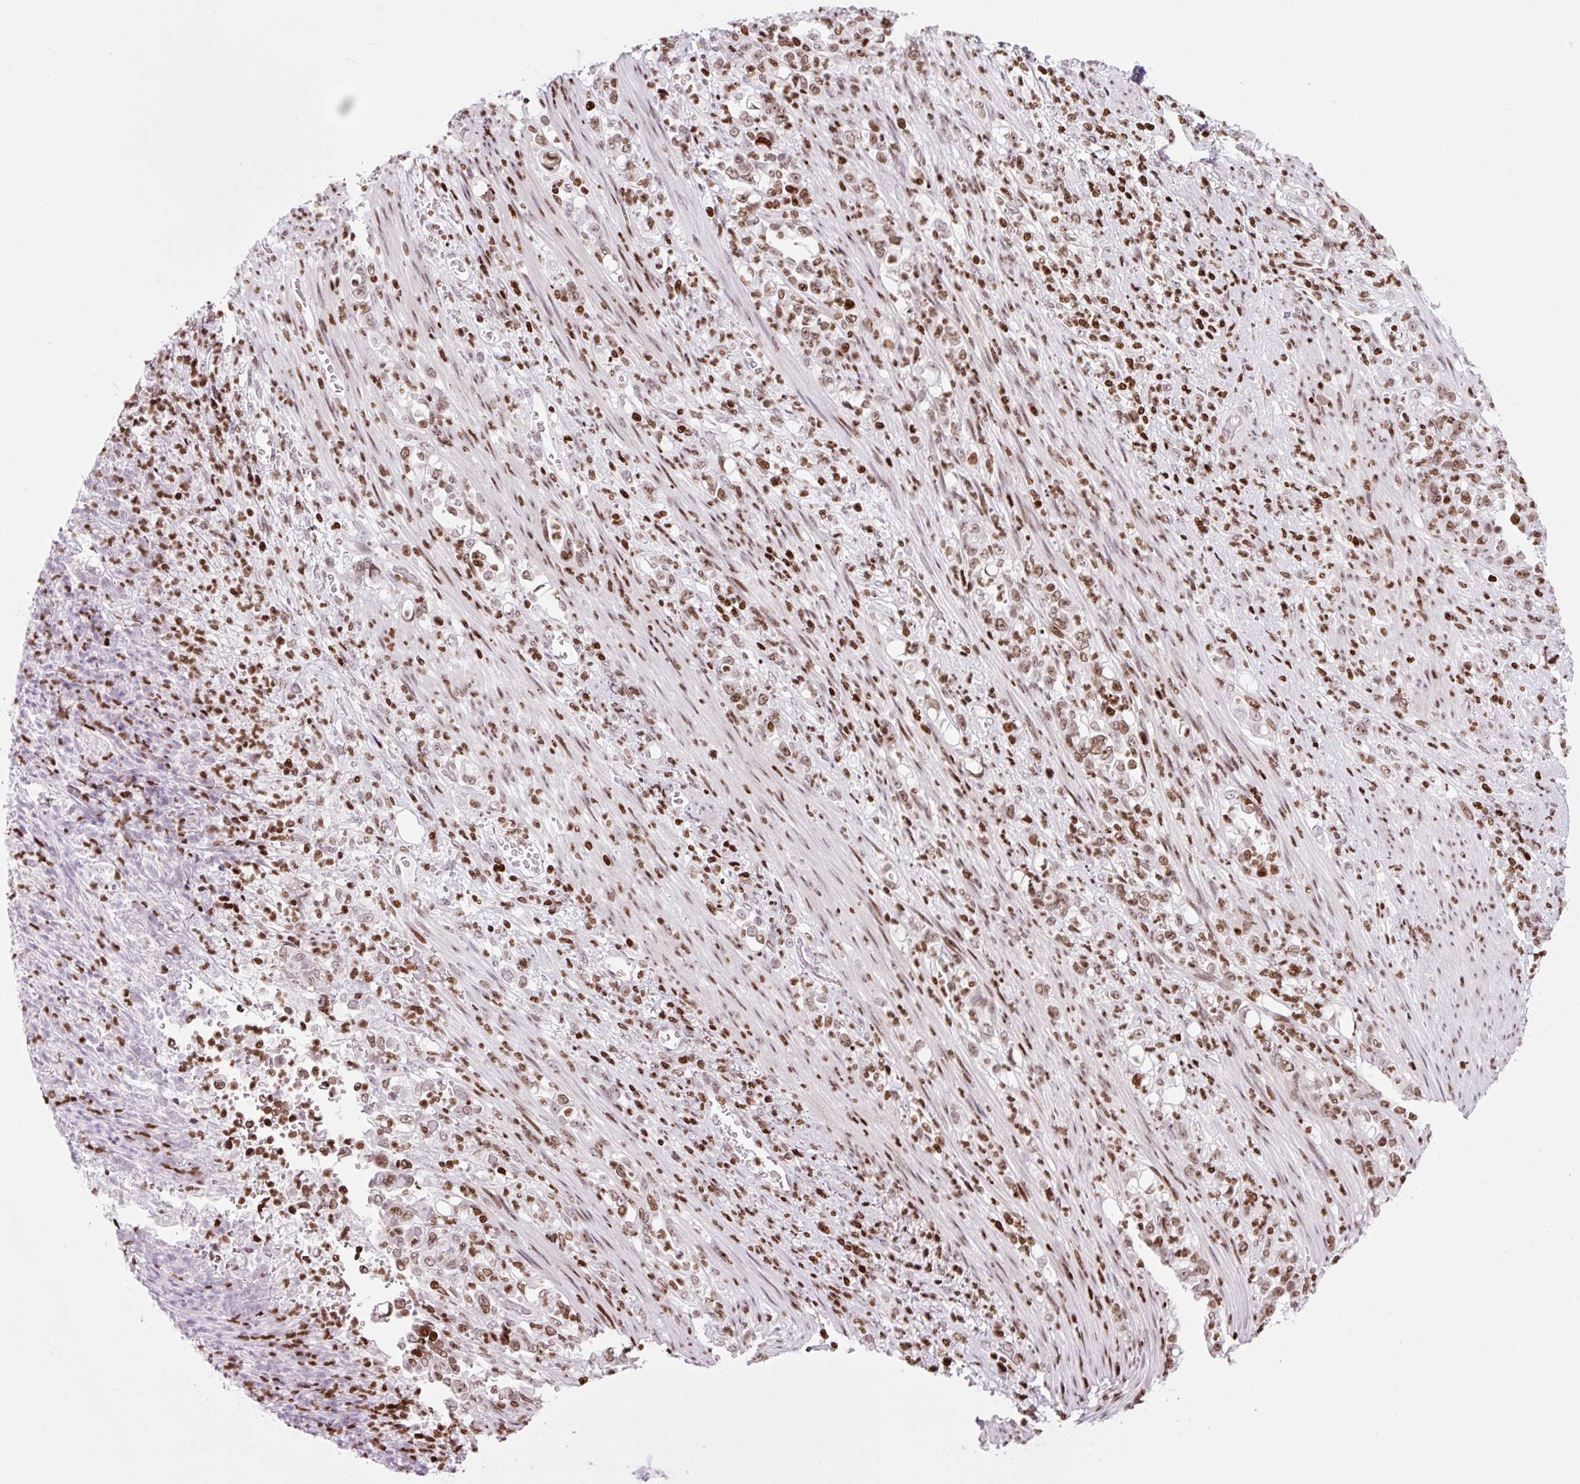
{"staining": {"intensity": "moderate", "quantity": "25%-75%", "location": "nuclear"}, "tissue": "stomach cancer", "cell_type": "Tumor cells", "image_type": "cancer", "snomed": [{"axis": "morphology", "description": "Normal tissue, NOS"}, {"axis": "morphology", "description": "Adenocarcinoma, NOS"}, {"axis": "topography", "description": "Stomach"}], "caption": "A micrograph of stomach cancer (adenocarcinoma) stained for a protein displays moderate nuclear brown staining in tumor cells. (DAB = brown stain, brightfield microscopy at high magnification).", "gene": "H1-3", "patient": {"sex": "female", "age": 79}}